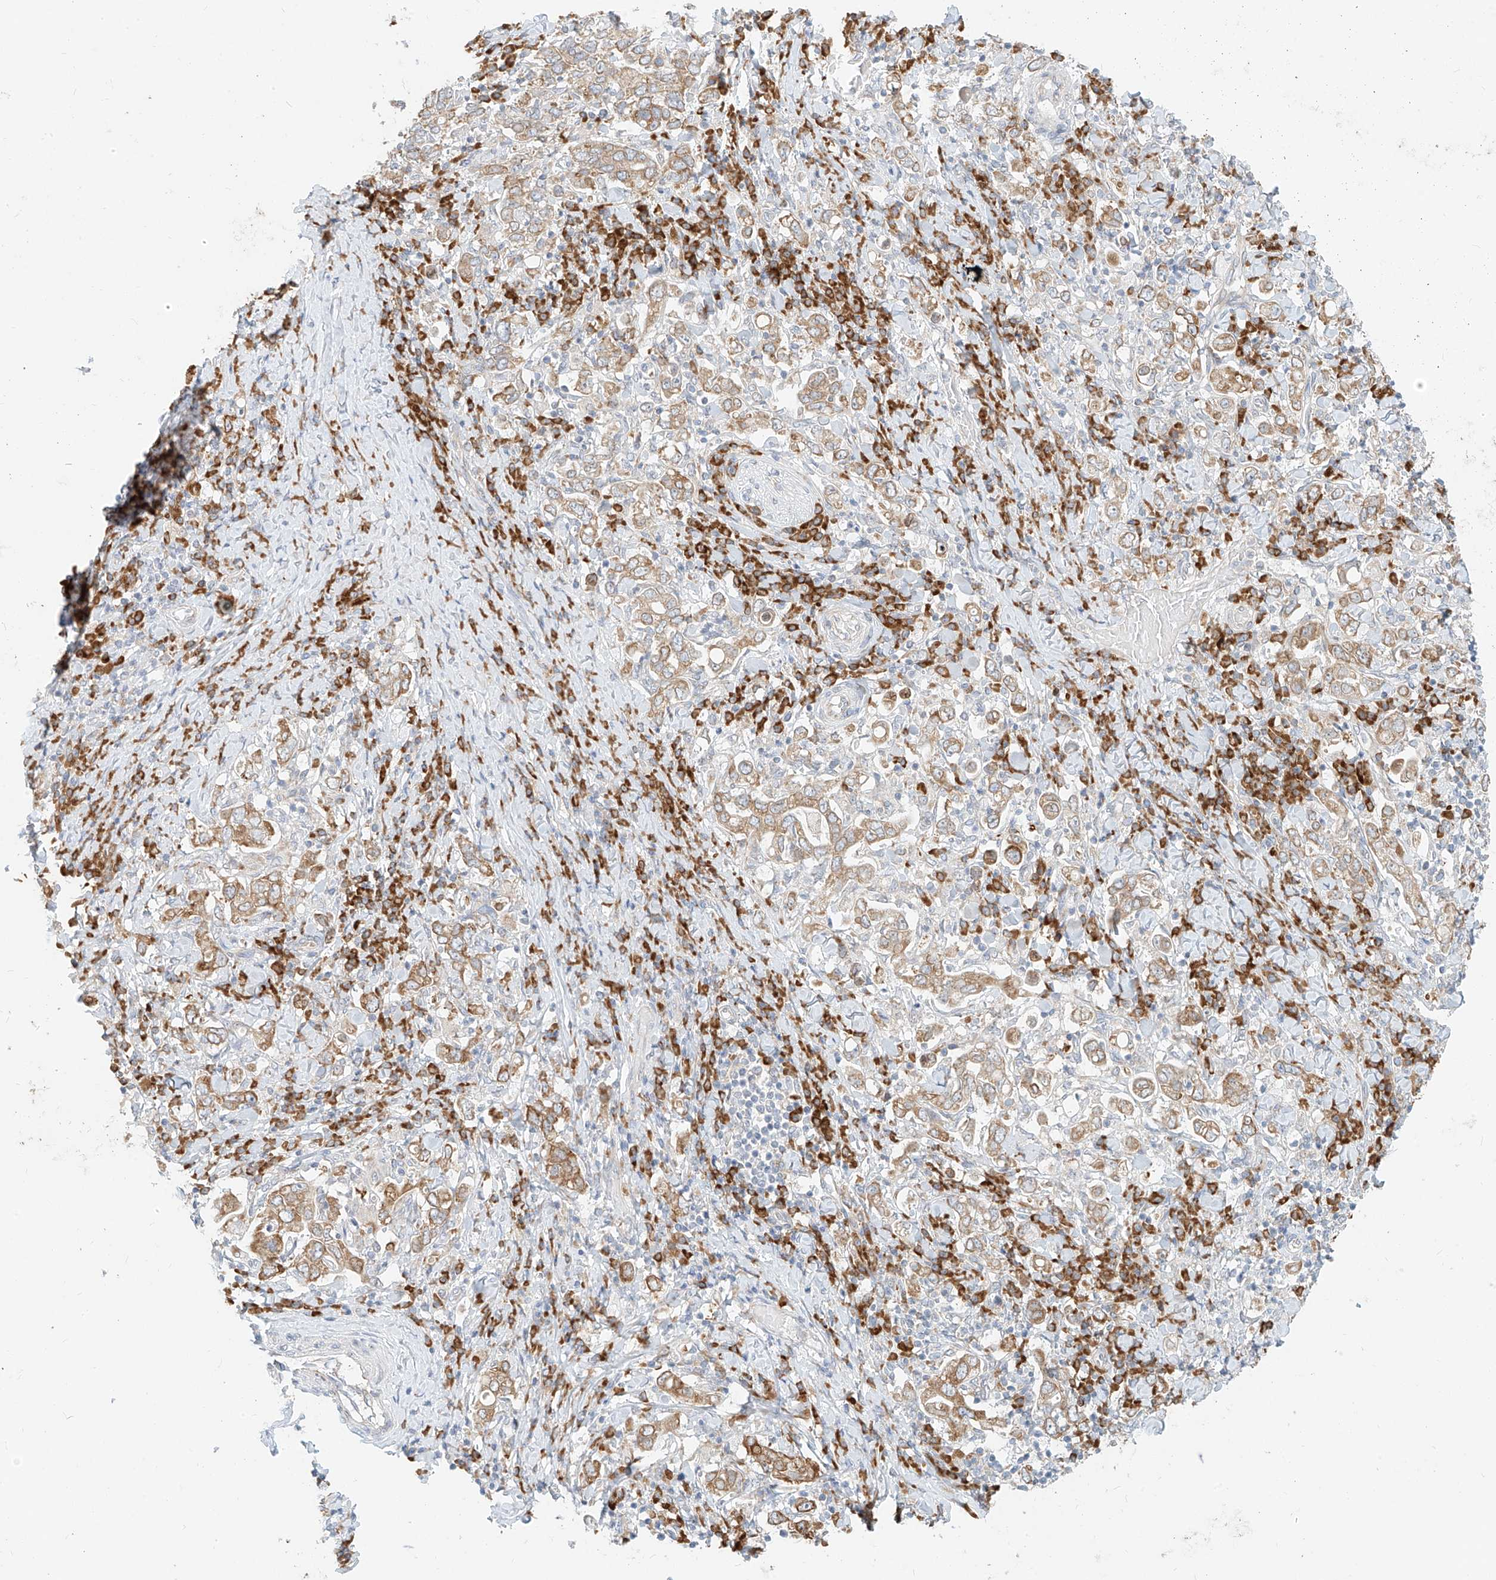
{"staining": {"intensity": "moderate", "quantity": ">75%", "location": "cytoplasmic/membranous"}, "tissue": "stomach cancer", "cell_type": "Tumor cells", "image_type": "cancer", "snomed": [{"axis": "morphology", "description": "Adenocarcinoma, NOS"}, {"axis": "topography", "description": "Stomach, upper"}], "caption": "Moderate cytoplasmic/membranous positivity for a protein is present in about >75% of tumor cells of adenocarcinoma (stomach) using immunohistochemistry (IHC).", "gene": "STT3A", "patient": {"sex": "male", "age": 62}}